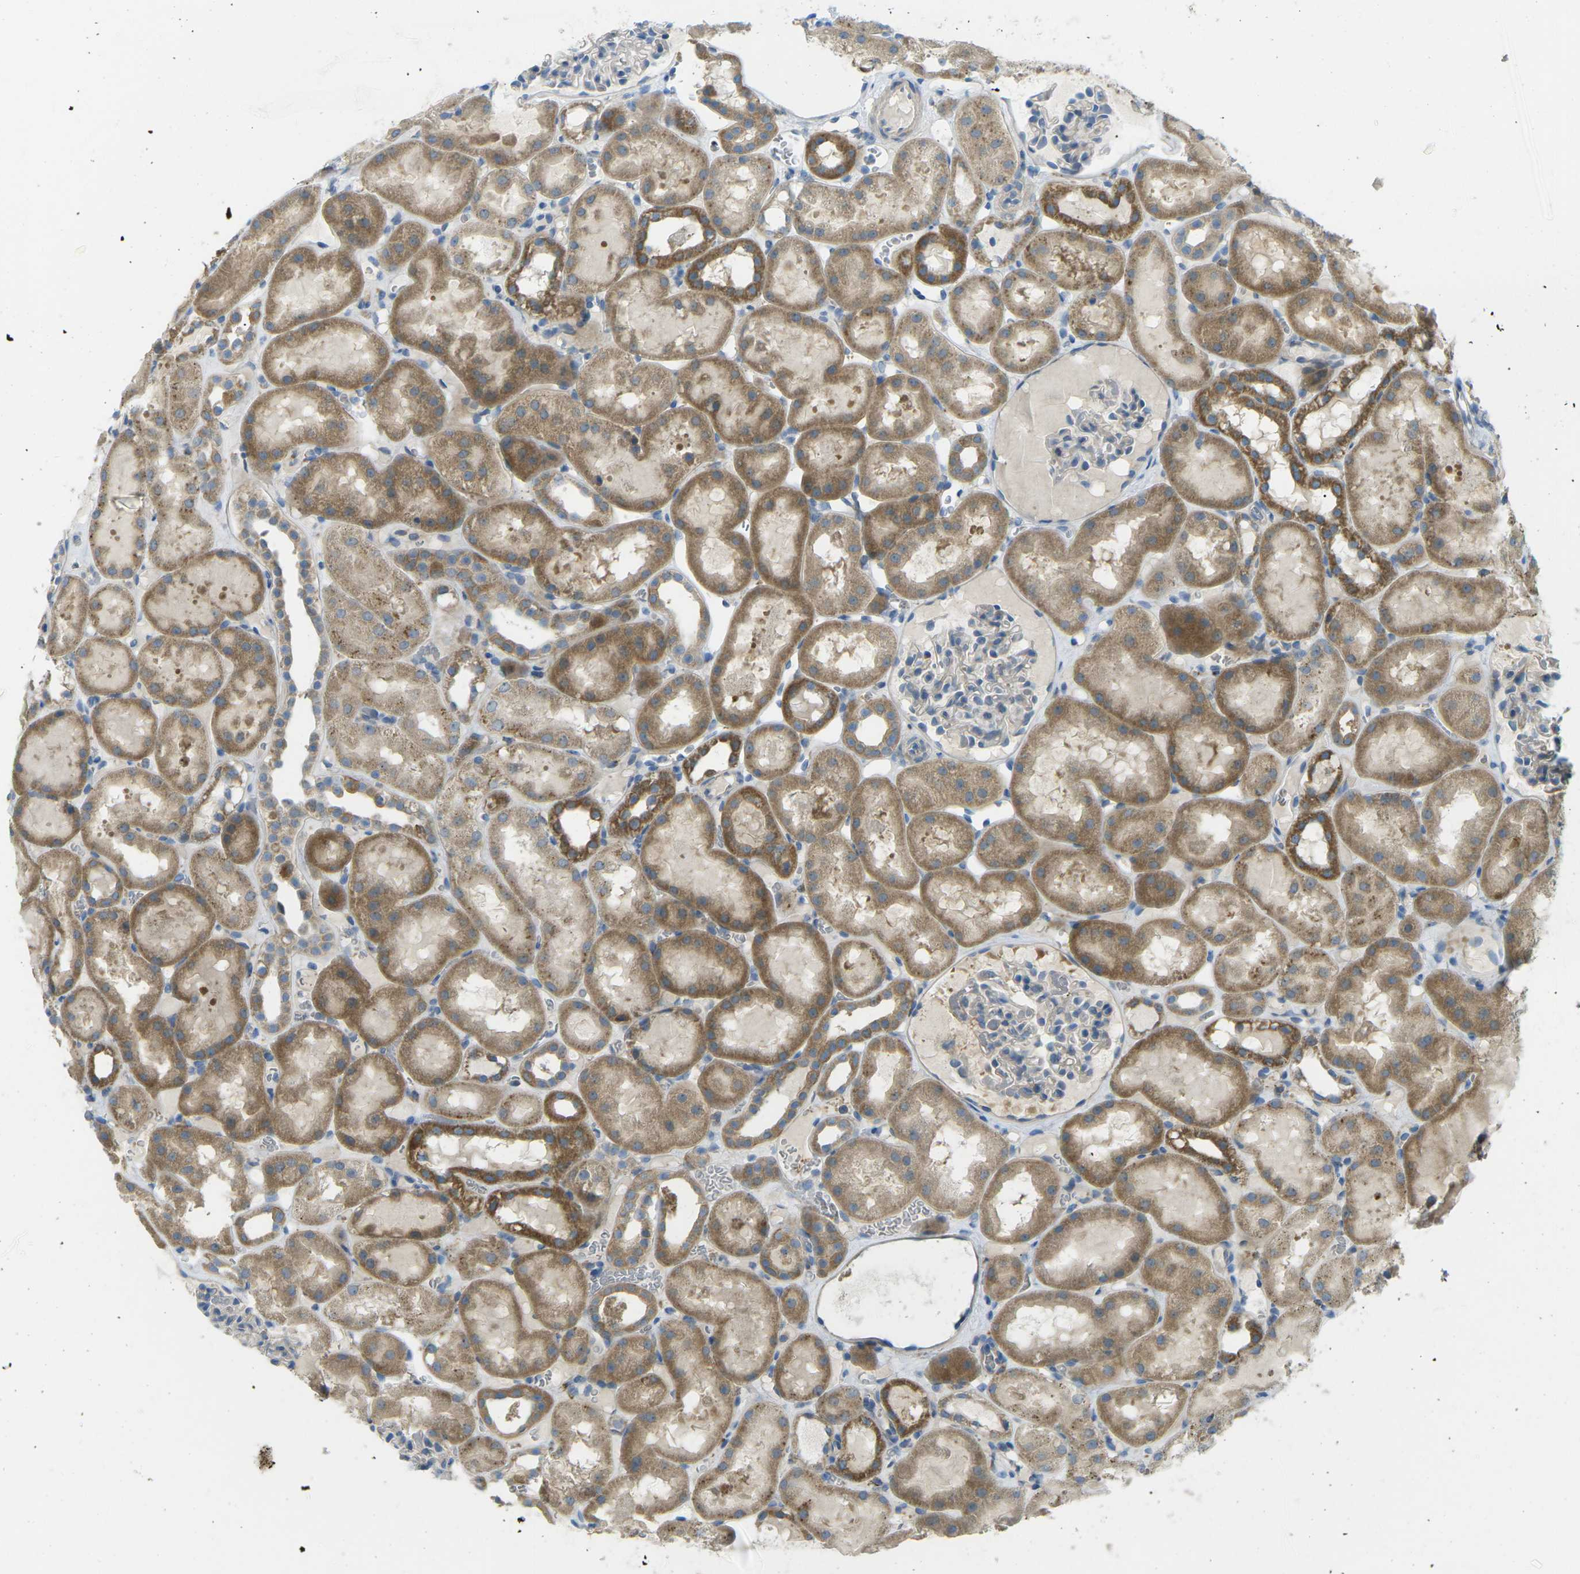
{"staining": {"intensity": "negative", "quantity": "none", "location": "none"}, "tissue": "kidney", "cell_type": "Cells in glomeruli", "image_type": "normal", "snomed": [{"axis": "morphology", "description": "Normal tissue, NOS"}, {"axis": "topography", "description": "Kidney"}, {"axis": "topography", "description": "Urinary bladder"}], "caption": "High power microscopy histopathology image of an IHC image of benign kidney, revealing no significant staining in cells in glomeruli. The staining is performed using DAB brown chromogen with nuclei counter-stained in using hematoxylin.", "gene": "MYLK4", "patient": {"sex": "male", "age": 16}}